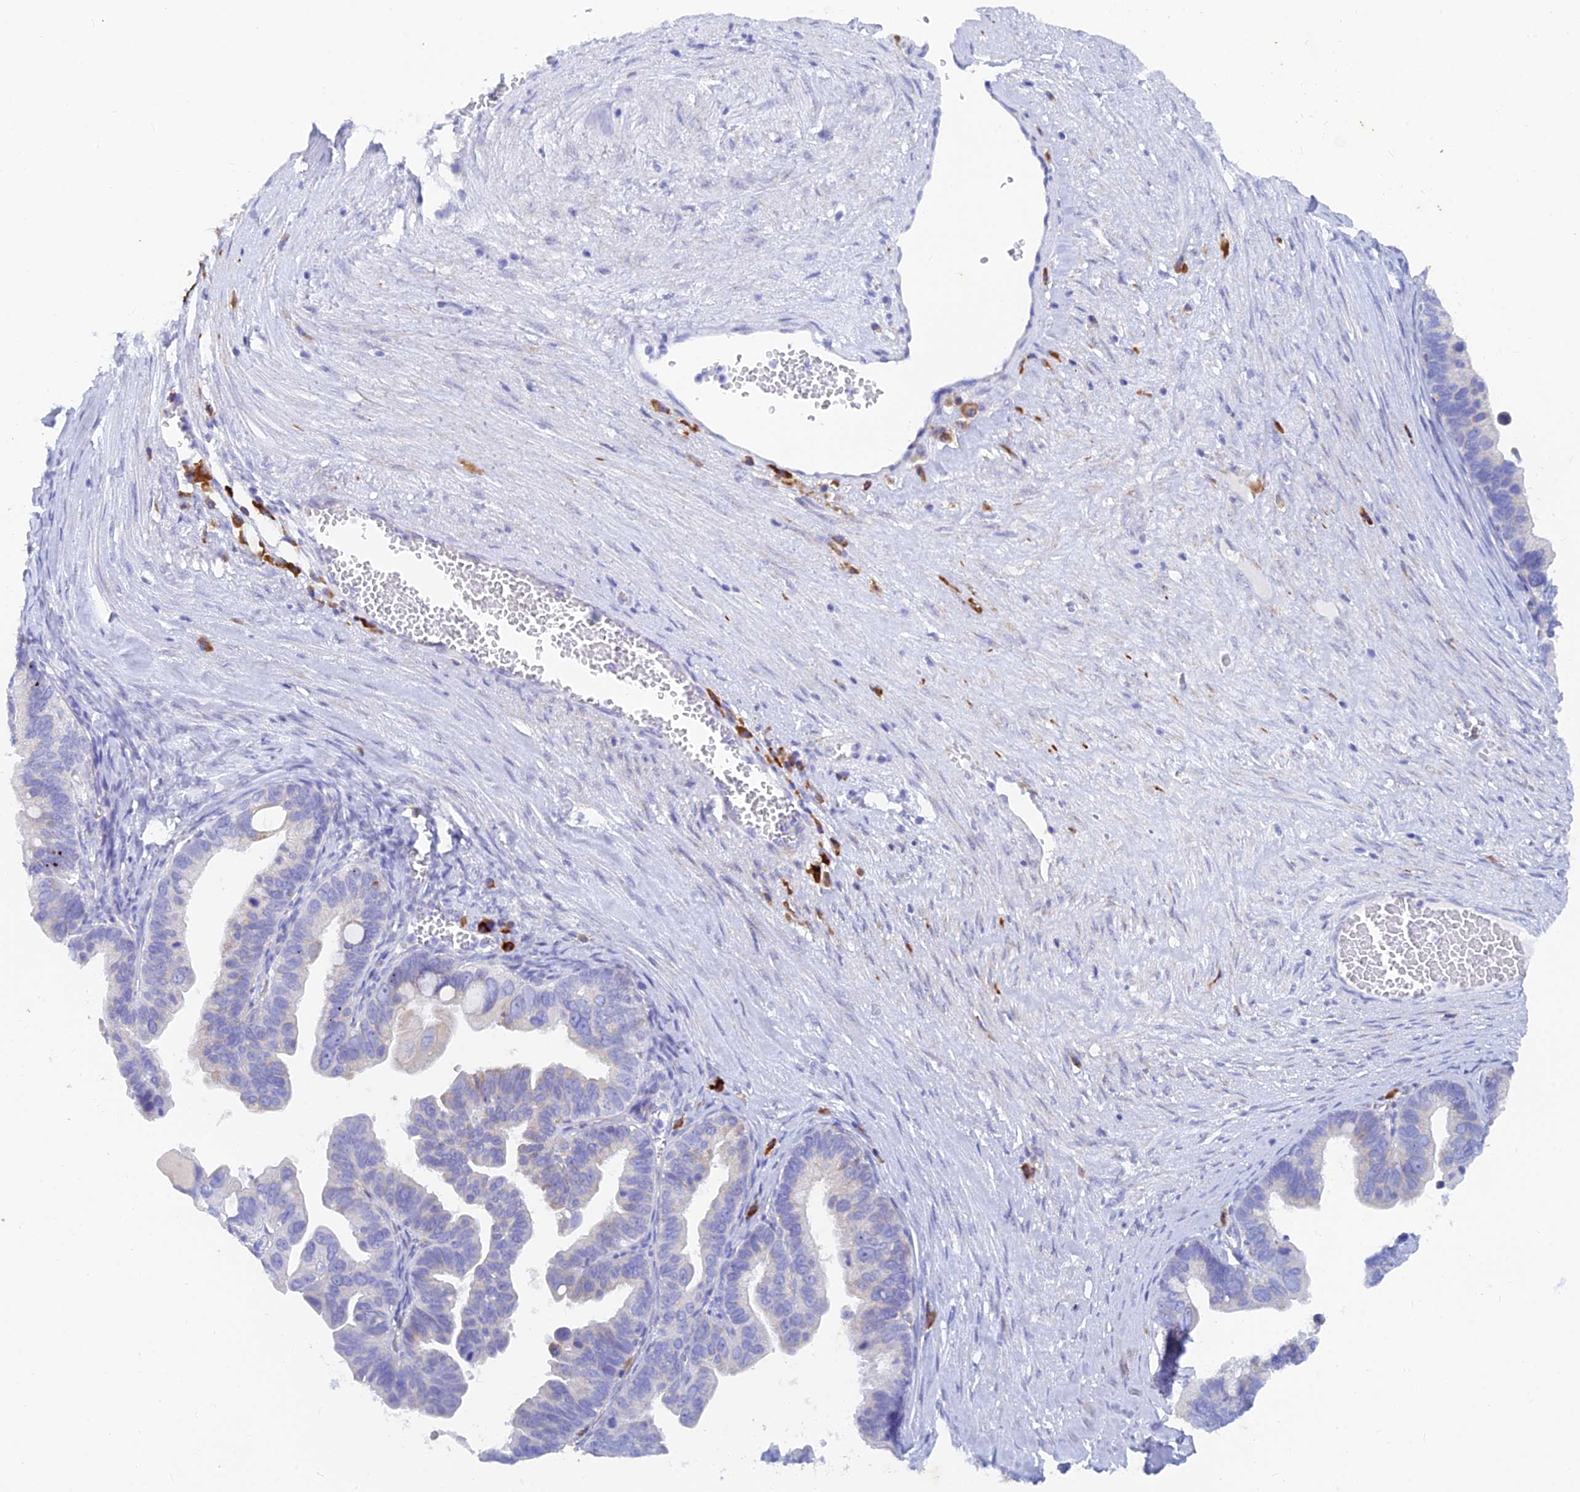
{"staining": {"intensity": "weak", "quantity": "<25%", "location": "cytoplasmic/membranous"}, "tissue": "ovarian cancer", "cell_type": "Tumor cells", "image_type": "cancer", "snomed": [{"axis": "morphology", "description": "Cystadenocarcinoma, serous, NOS"}, {"axis": "topography", "description": "Ovary"}], "caption": "Immunohistochemistry micrograph of neoplastic tissue: human serous cystadenocarcinoma (ovarian) stained with DAB demonstrates no significant protein expression in tumor cells. The staining was performed using DAB (3,3'-diaminobenzidine) to visualize the protein expression in brown, while the nuclei were stained in blue with hematoxylin (Magnification: 20x).", "gene": "WDR35", "patient": {"sex": "female", "age": 56}}